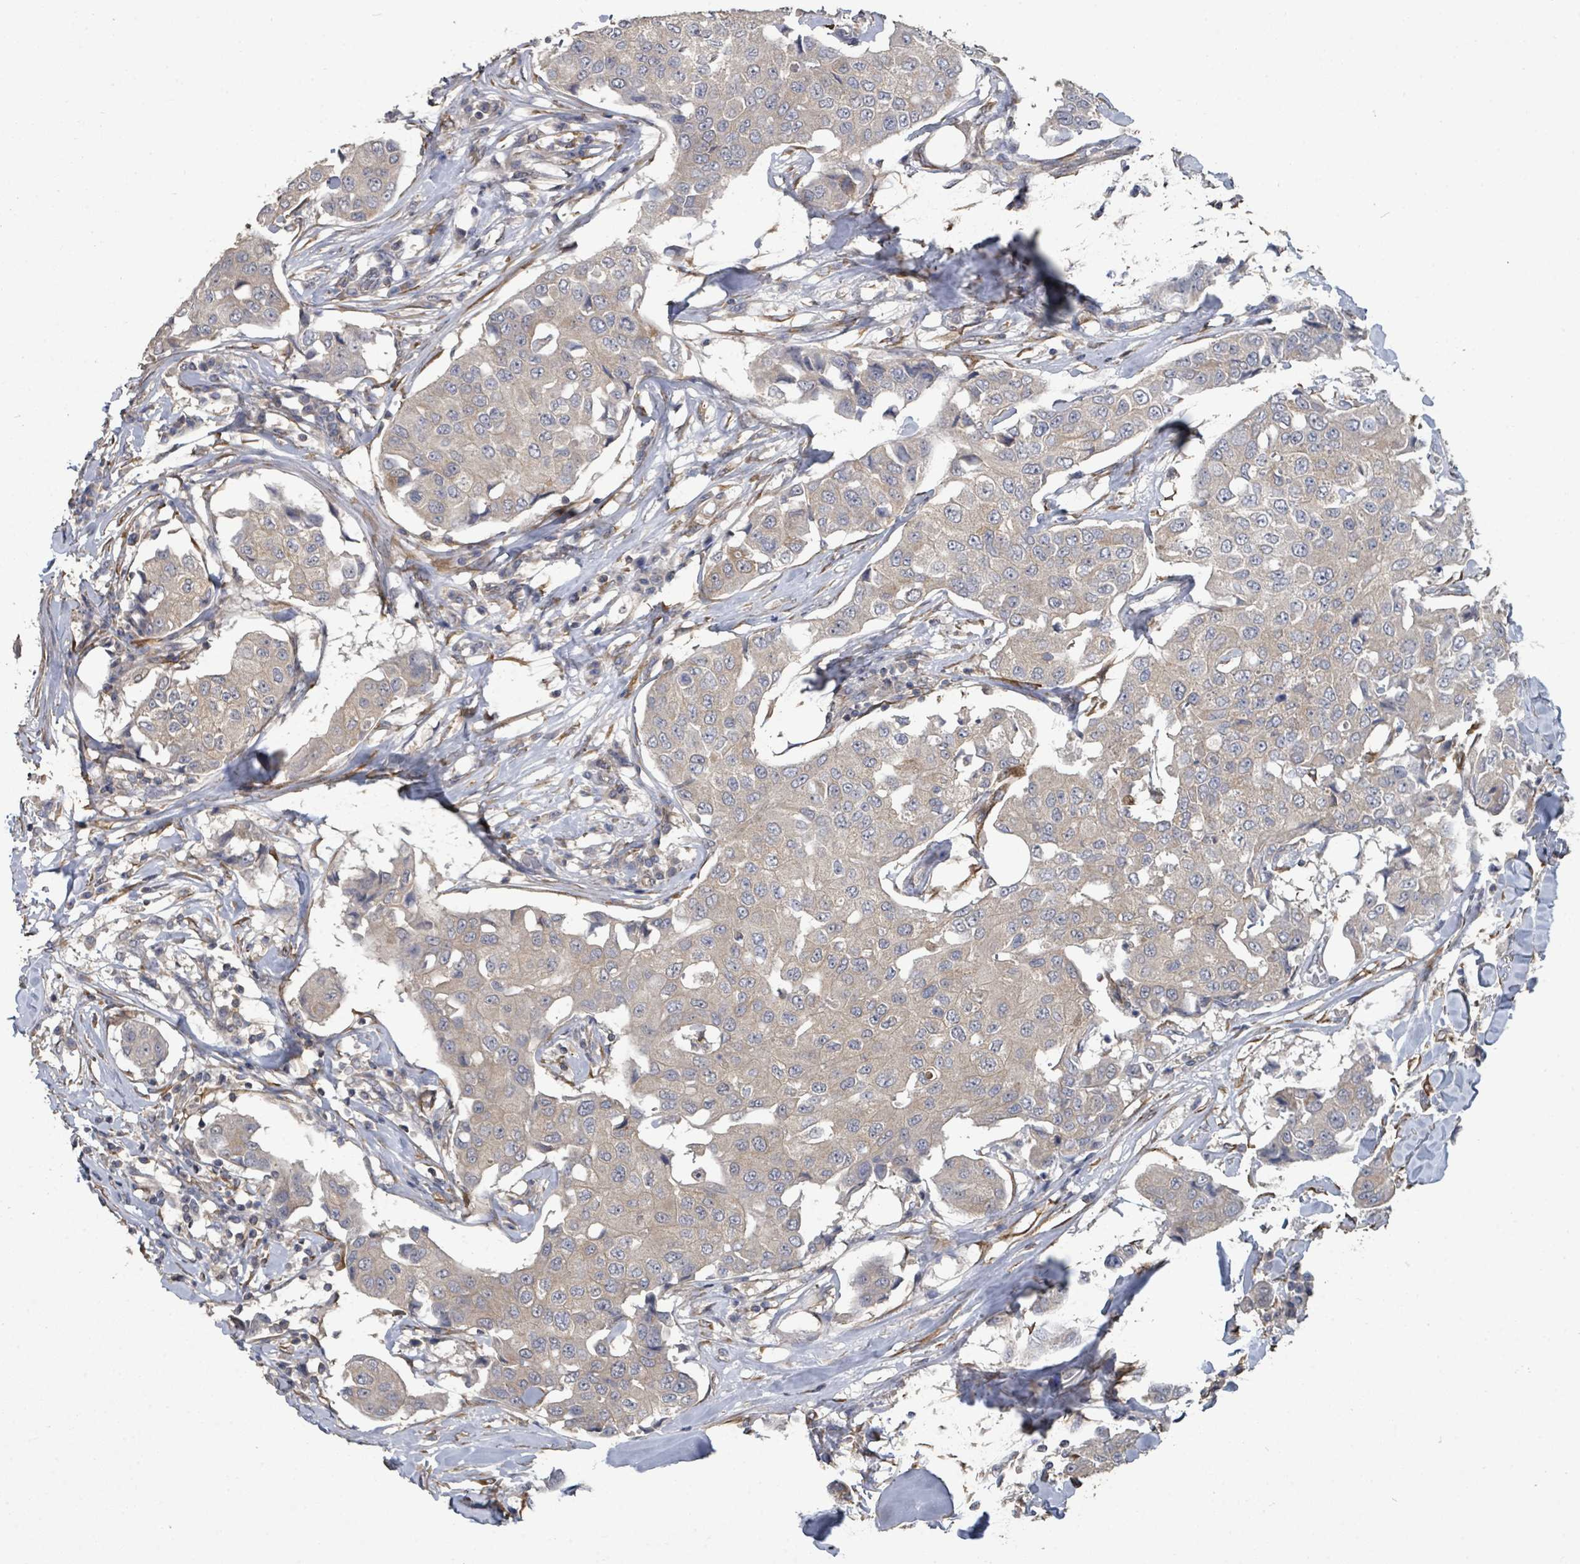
{"staining": {"intensity": "negative", "quantity": "none", "location": "none"}, "tissue": "breast cancer", "cell_type": "Tumor cells", "image_type": "cancer", "snomed": [{"axis": "morphology", "description": "Duct carcinoma"}, {"axis": "topography", "description": "Breast"}], "caption": "High magnification brightfield microscopy of breast cancer stained with DAB (3,3'-diaminobenzidine) (brown) and counterstained with hematoxylin (blue): tumor cells show no significant positivity.", "gene": "SLC9A7", "patient": {"sex": "female", "age": 80}}